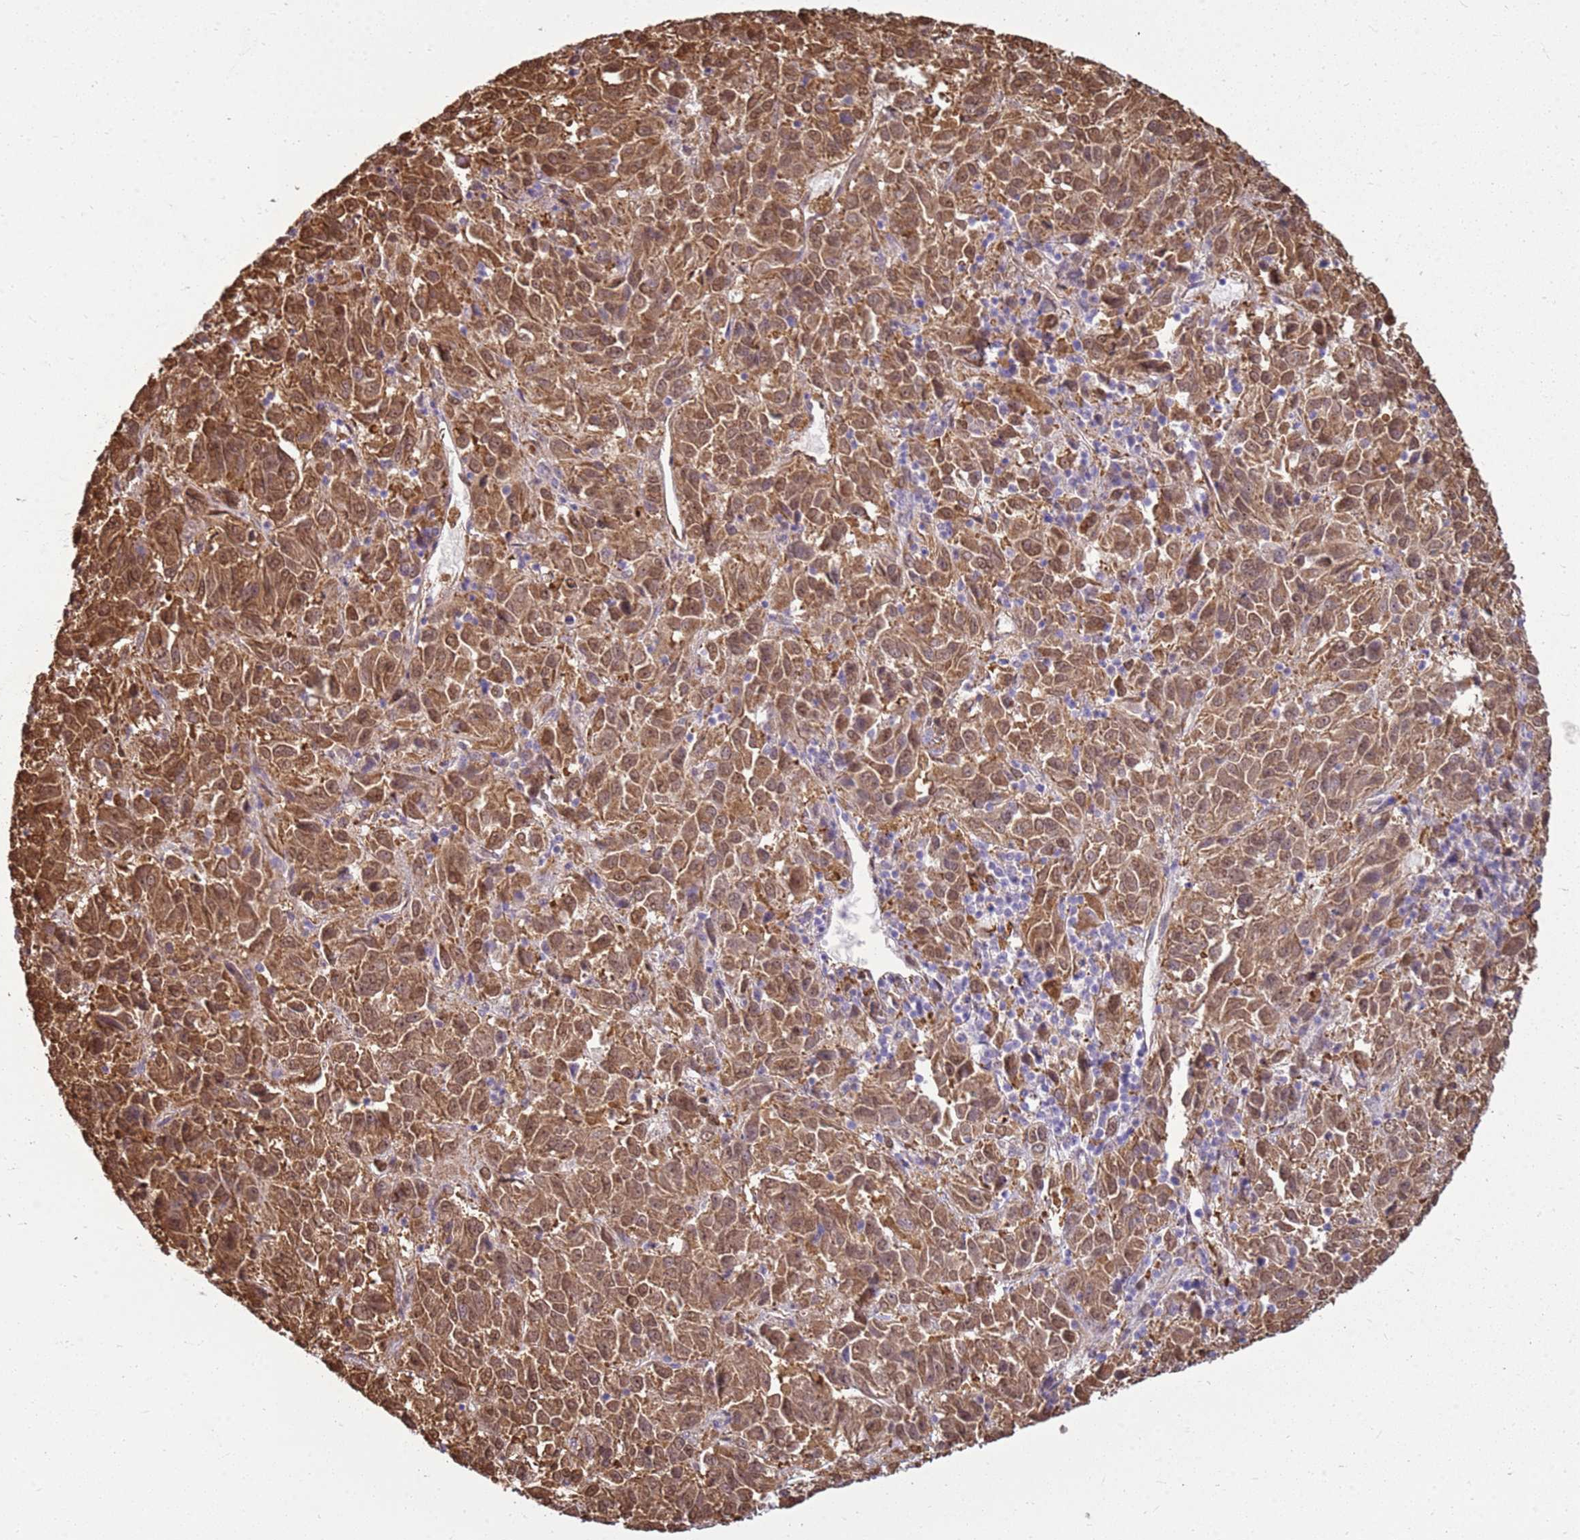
{"staining": {"intensity": "moderate", "quantity": ">75%", "location": "cytoplasmic/membranous"}, "tissue": "melanoma", "cell_type": "Tumor cells", "image_type": "cancer", "snomed": [{"axis": "morphology", "description": "Malignant melanoma, Metastatic site"}, {"axis": "topography", "description": "Lung"}], "caption": "Immunohistochemical staining of malignant melanoma (metastatic site) reveals medium levels of moderate cytoplasmic/membranous positivity in approximately >75% of tumor cells.", "gene": "YWHAE", "patient": {"sex": "male", "age": 64}}